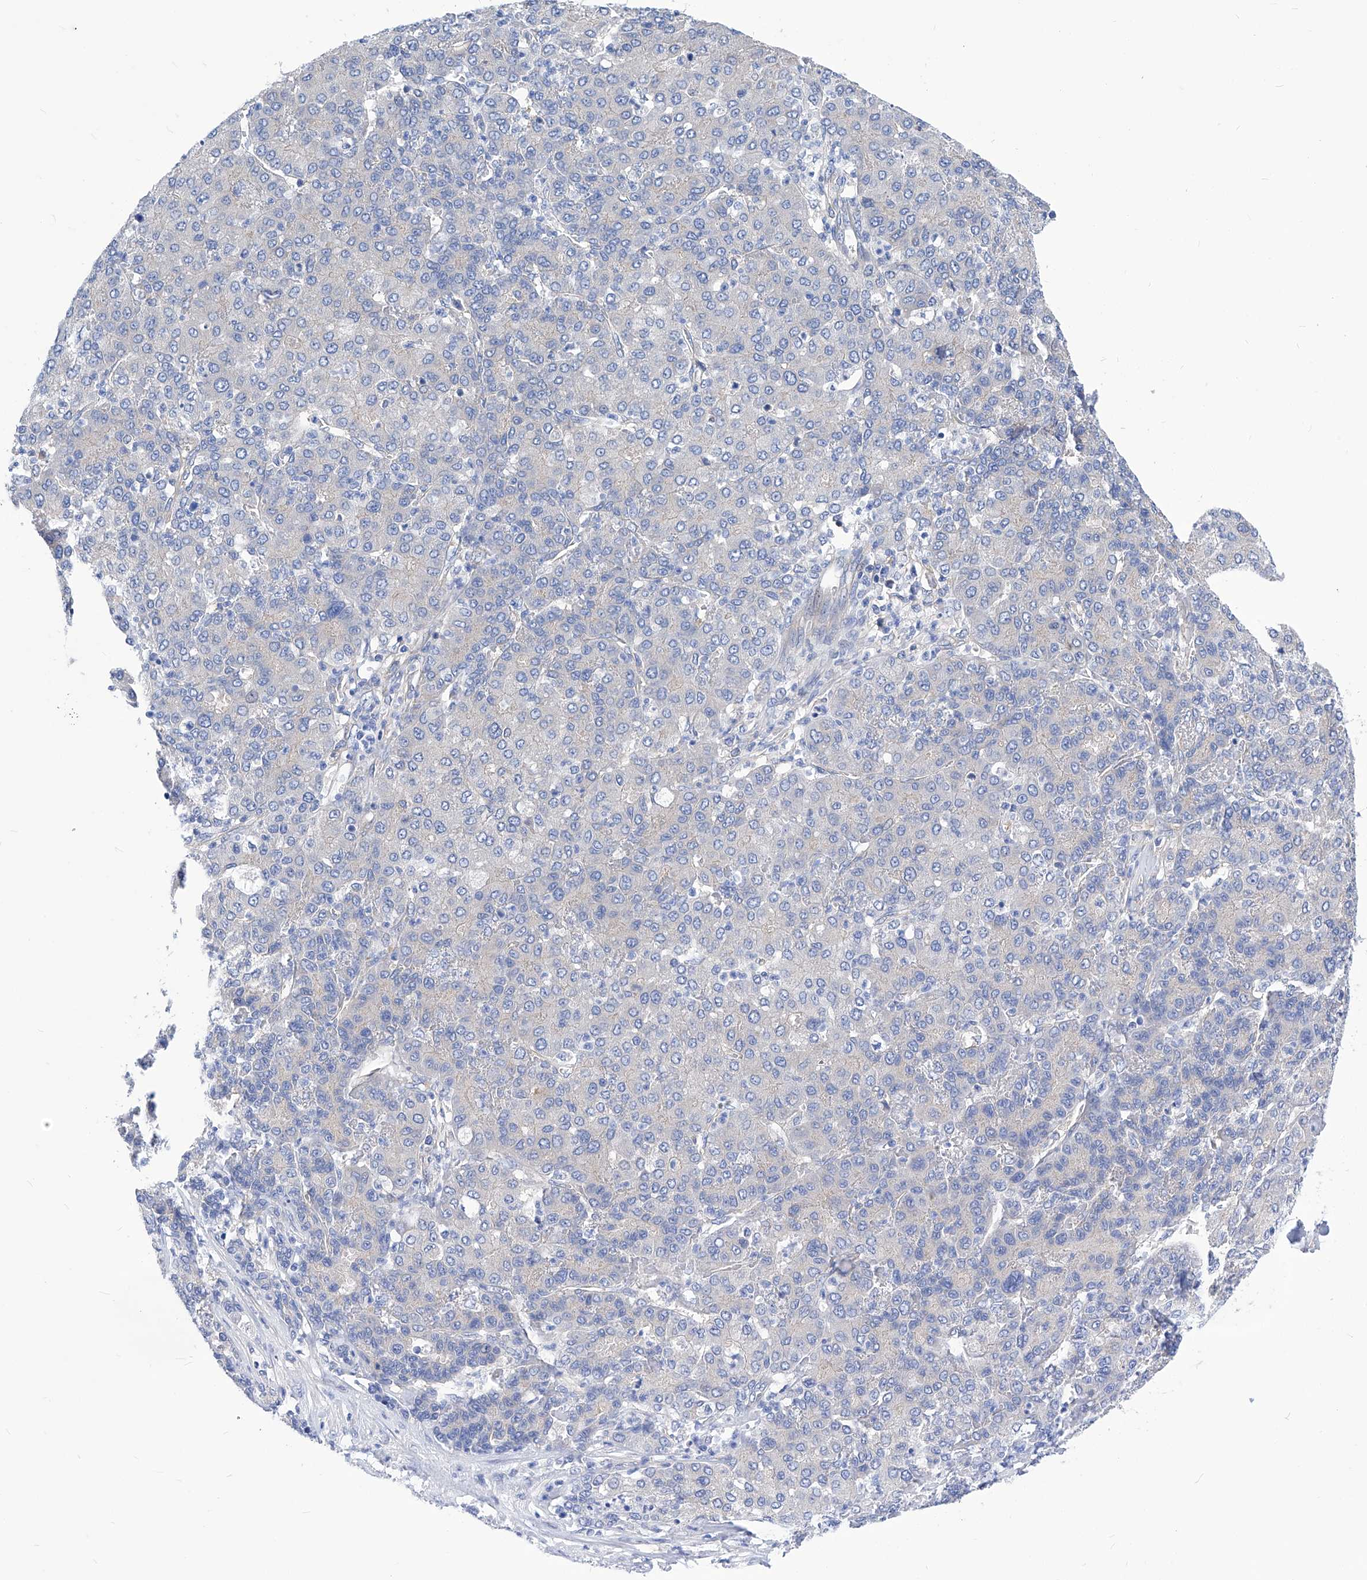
{"staining": {"intensity": "negative", "quantity": "none", "location": "none"}, "tissue": "liver cancer", "cell_type": "Tumor cells", "image_type": "cancer", "snomed": [{"axis": "morphology", "description": "Carcinoma, Hepatocellular, NOS"}, {"axis": "topography", "description": "Liver"}], "caption": "A high-resolution micrograph shows immunohistochemistry (IHC) staining of liver hepatocellular carcinoma, which exhibits no significant positivity in tumor cells.", "gene": "XPNPEP1", "patient": {"sex": "male", "age": 65}}